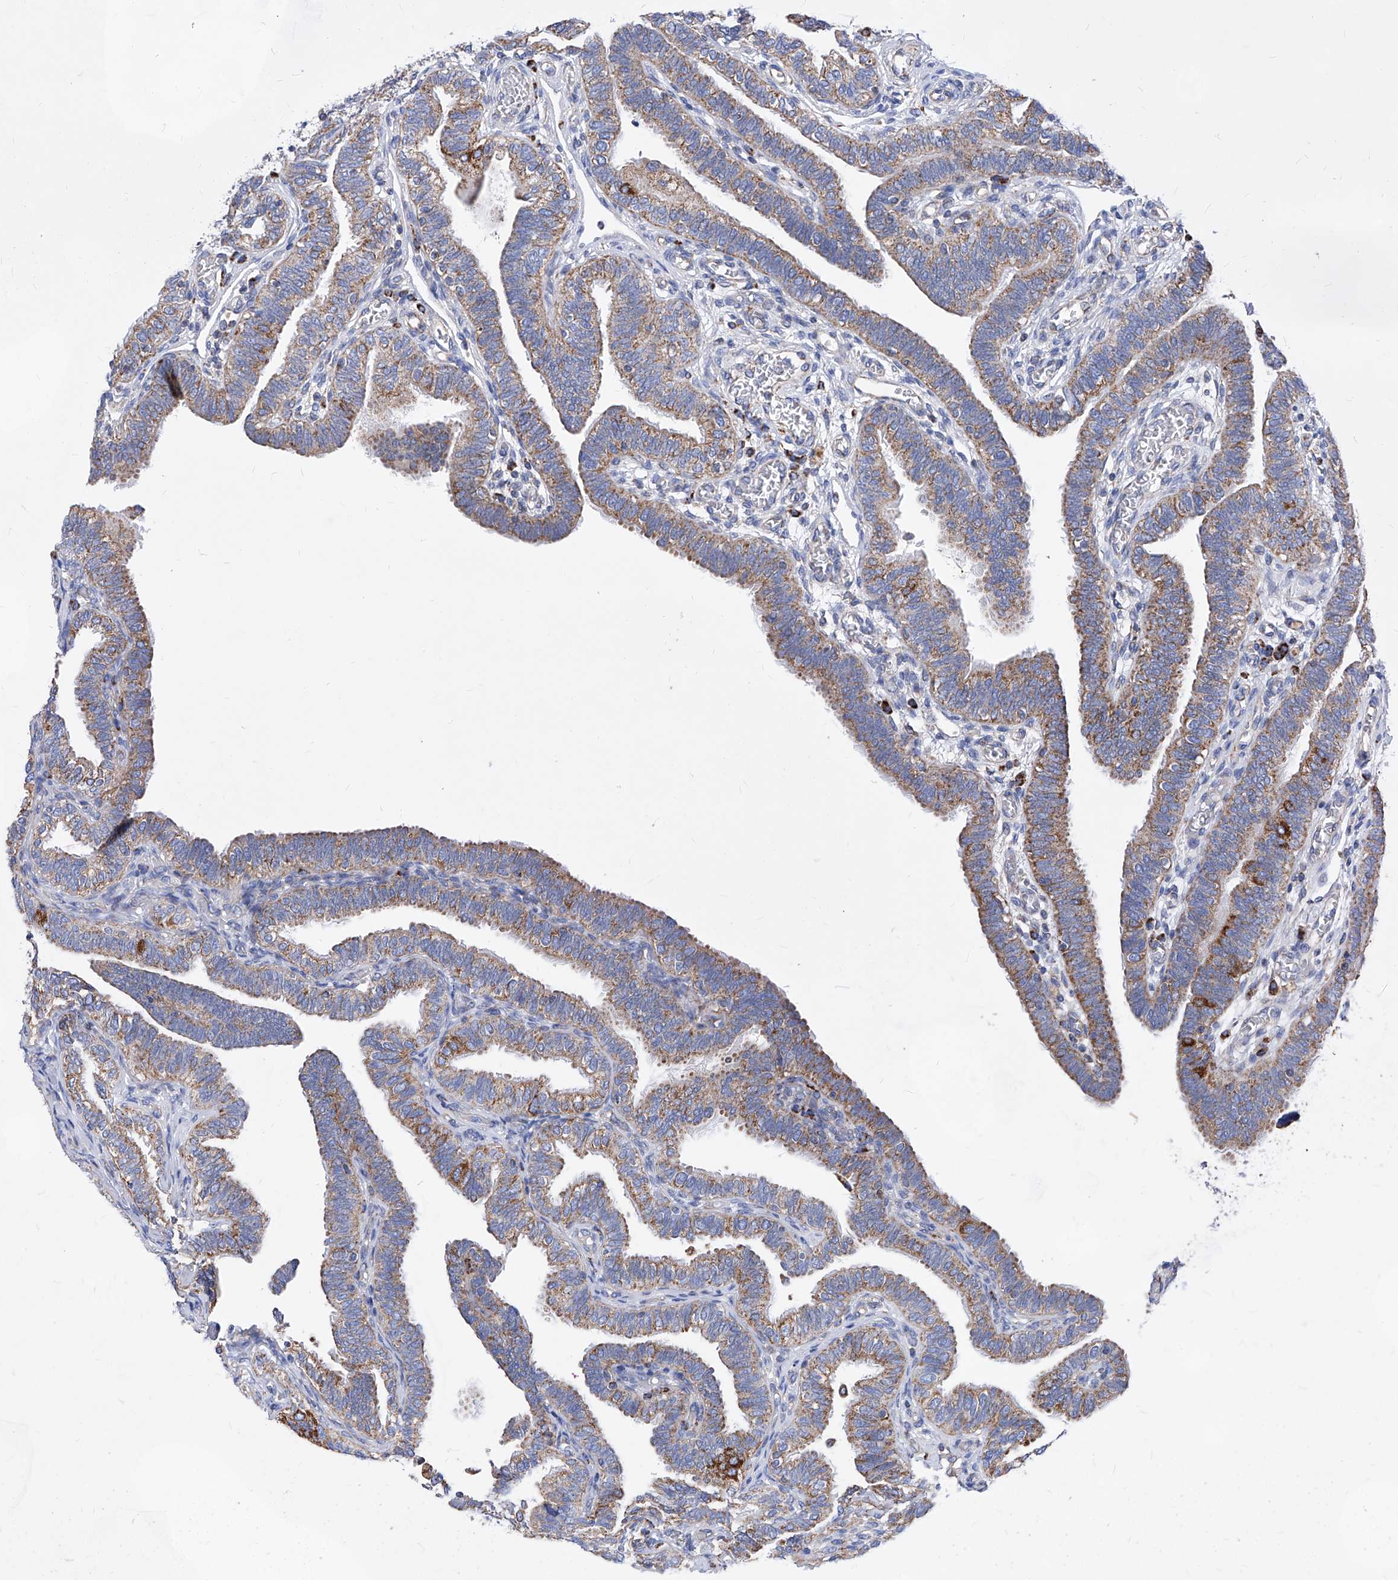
{"staining": {"intensity": "moderate", "quantity": ">75%", "location": "cytoplasmic/membranous"}, "tissue": "fallopian tube", "cell_type": "Glandular cells", "image_type": "normal", "snomed": [{"axis": "morphology", "description": "Normal tissue, NOS"}, {"axis": "topography", "description": "Fallopian tube"}], "caption": "Glandular cells display medium levels of moderate cytoplasmic/membranous positivity in approximately >75% of cells in unremarkable fallopian tube. Immunohistochemistry (ihc) stains the protein in brown and the nuclei are stained blue.", "gene": "HRNR", "patient": {"sex": "female", "age": 39}}